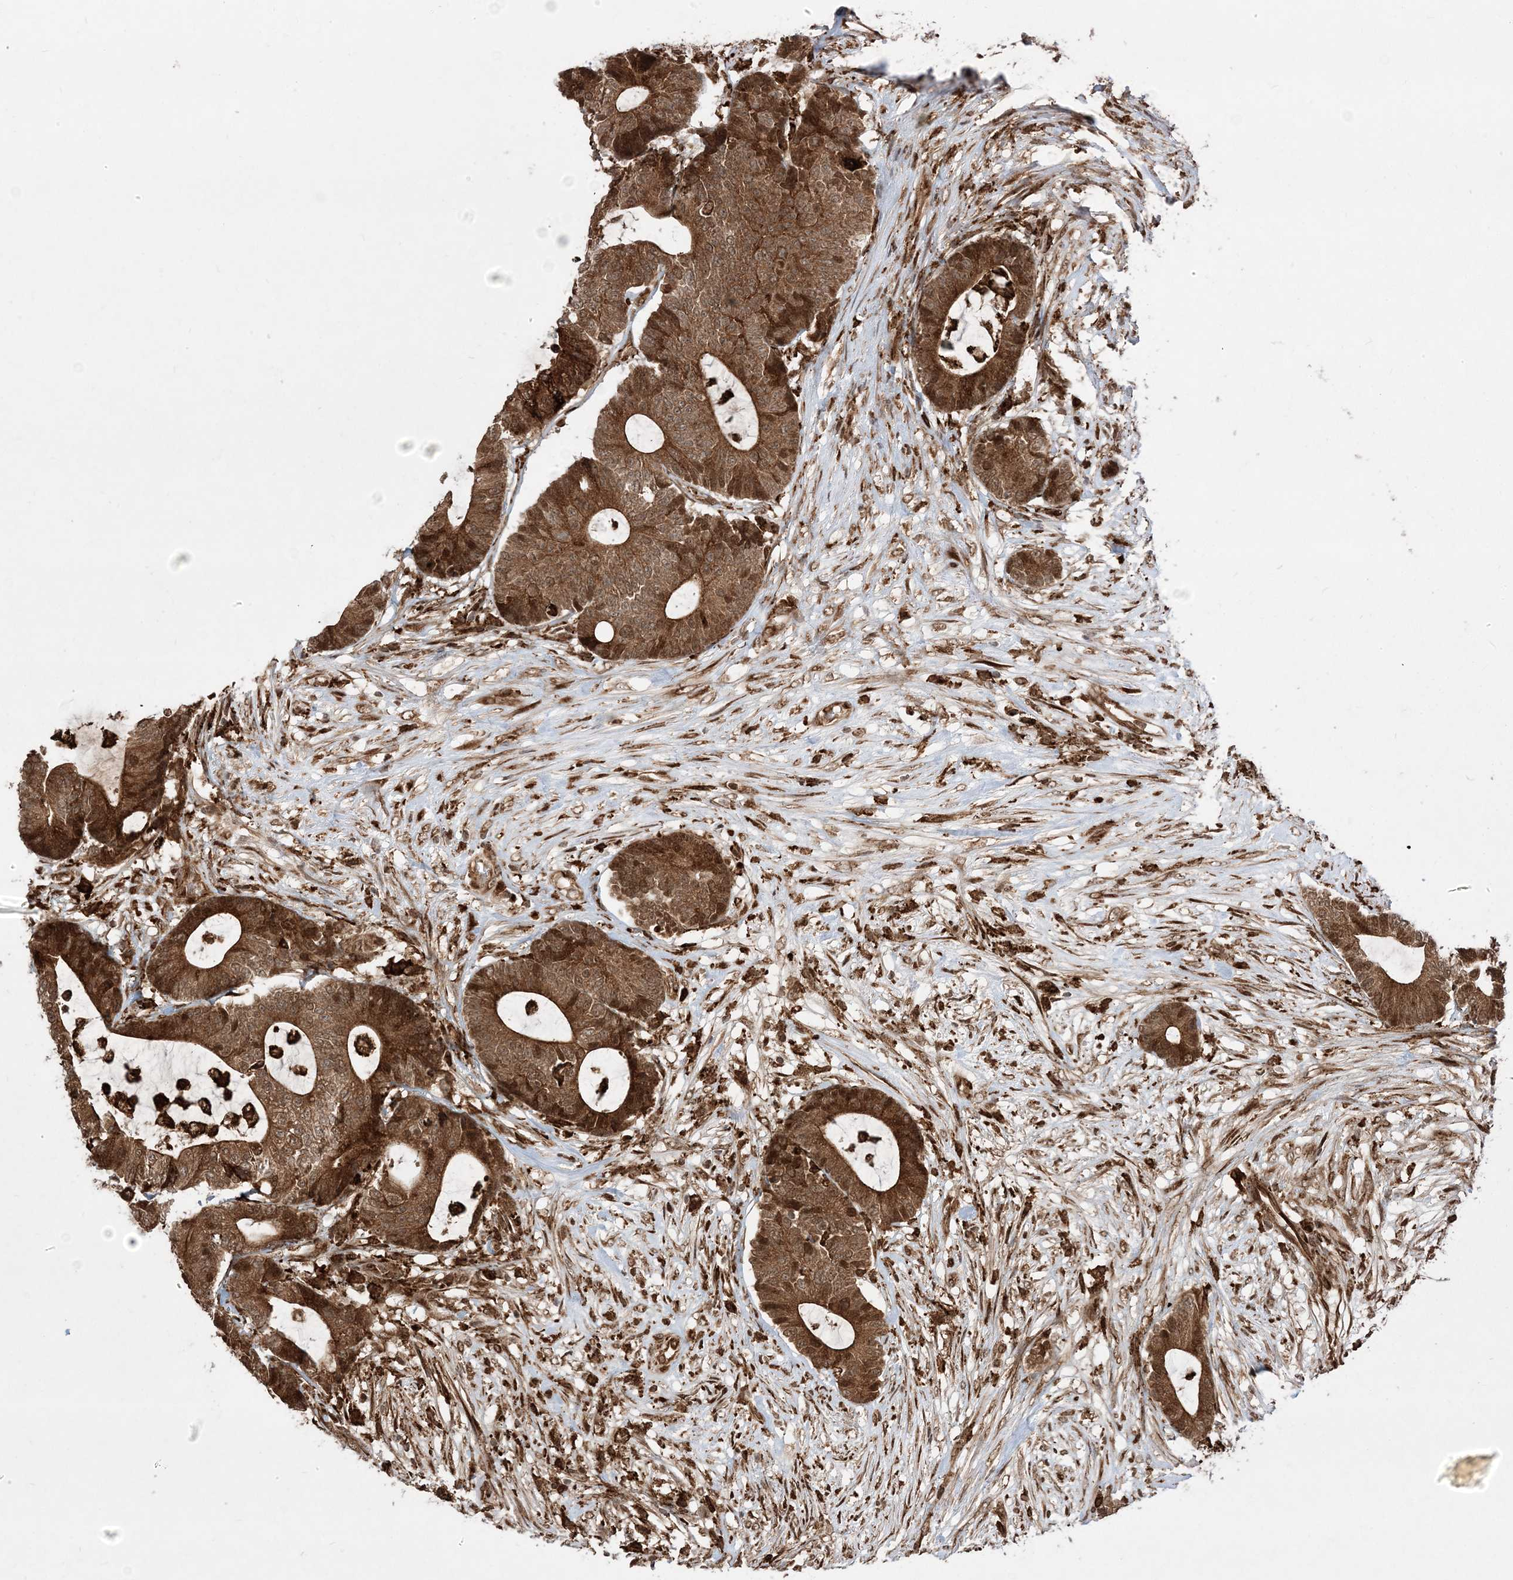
{"staining": {"intensity": "strong", "quantity": ">75%", "location": "cytoplasmic/membranous,nuclear"}, "tissue": "colorectal cancer", "cell_type": "Tumor cells", "image_type": "cancer", "snomed": [{"axis": "morphology", "description": "Adenocarcinoma, NOS"}, {"axis": "topography", "description": "Colon"}], "caption": "High-magnification brightfield microscopy of colorectal adenocarcinoma stained with DAB (brown) and counterstained with hematoxylin (blue). tumor cells exhibit strong cytoplasmic/membranous and nuclear expression is identified in about>75% of cells.", "gene": "EPC2", "patient": {"sex": "female", "age": 84}}